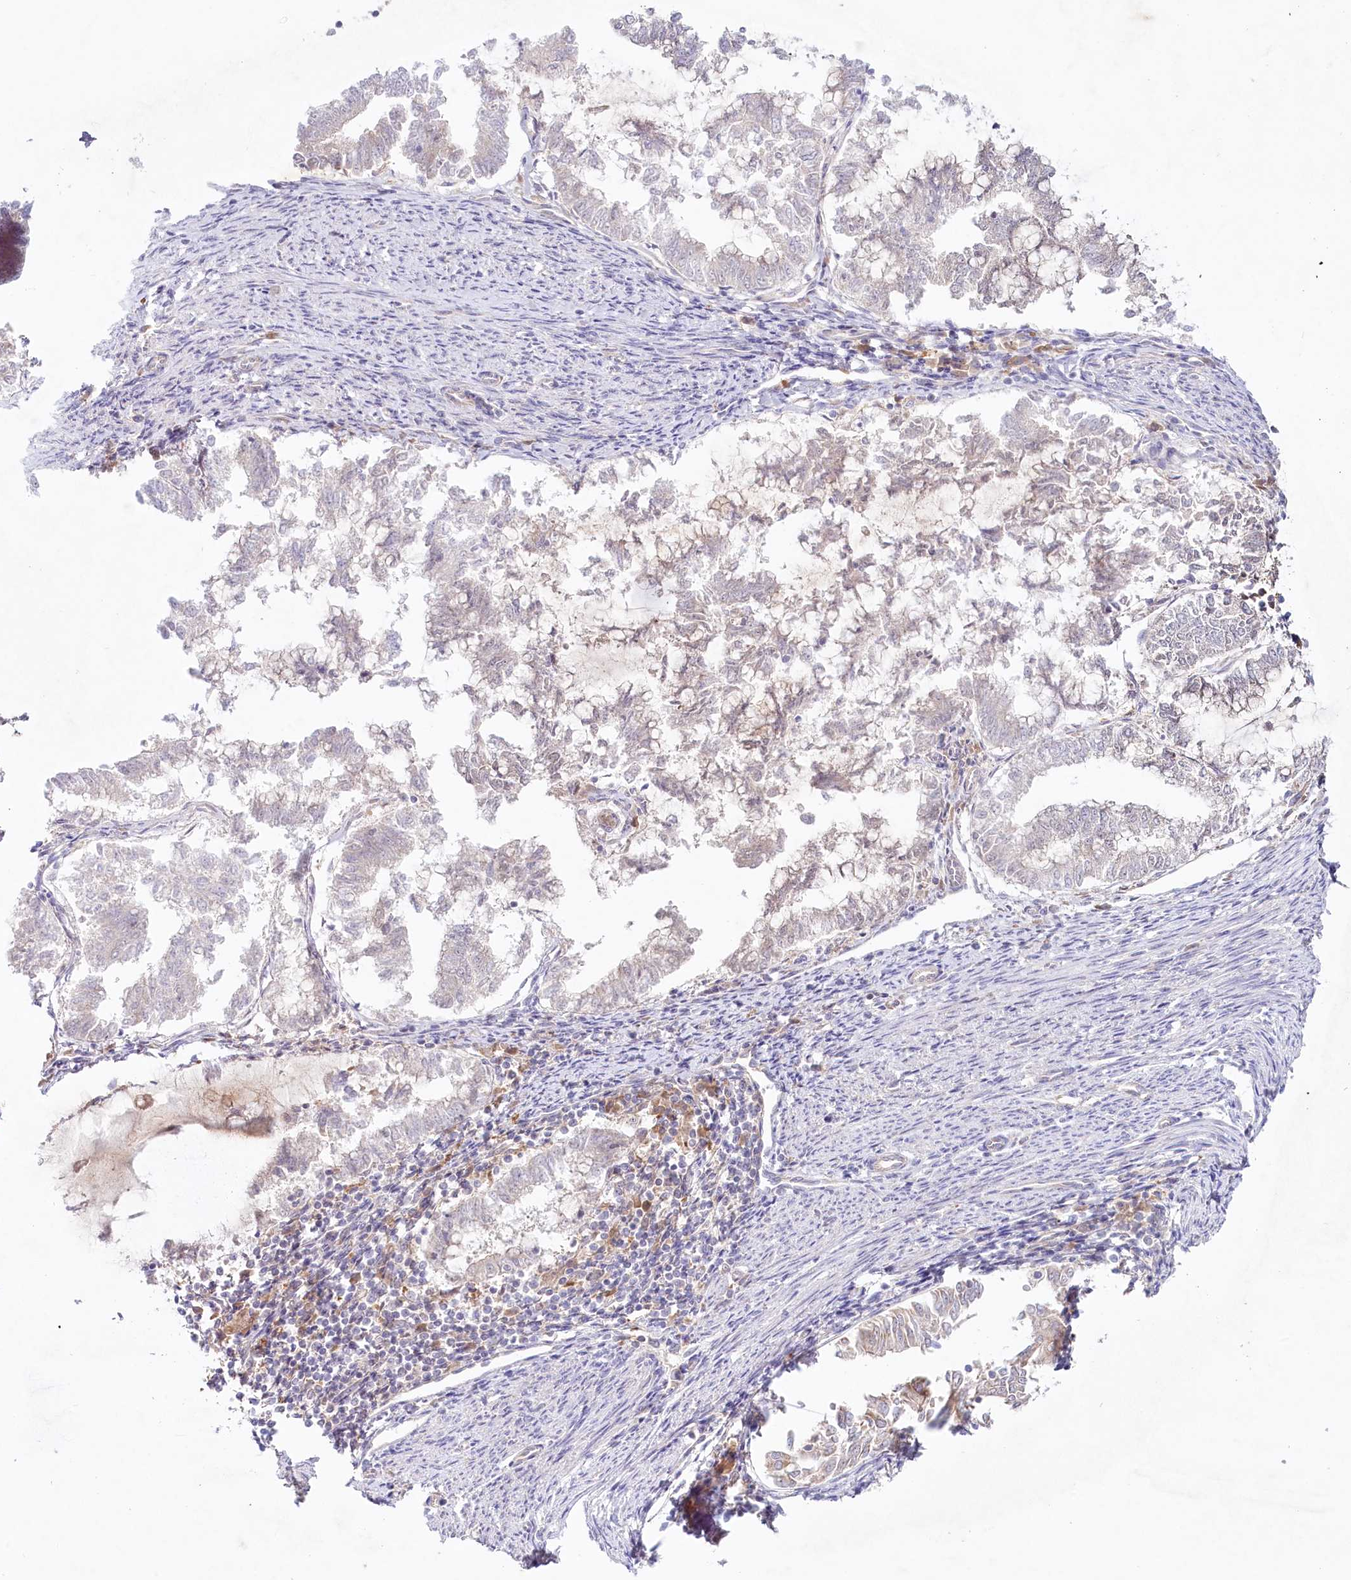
{"staining": {"intensity": "negative", "quantity": "none", "location": "none"}, "tissue": "endometrial cancer", "cell_type": "Tumor cells", "image_type": "cancer", "snomed": [{"axis": "morphology", "description": "Adenocarcinoma, NOS"}, {"axis": "topography", "description": "Endometrium"}], "caption": "Endometrial cancer (adenocarcinoma) was stained to show a protein in brown. There is no significant expression in tumor cells.", "gene": "TNIP1", "patient": {"sex": "female", "age": 79}}